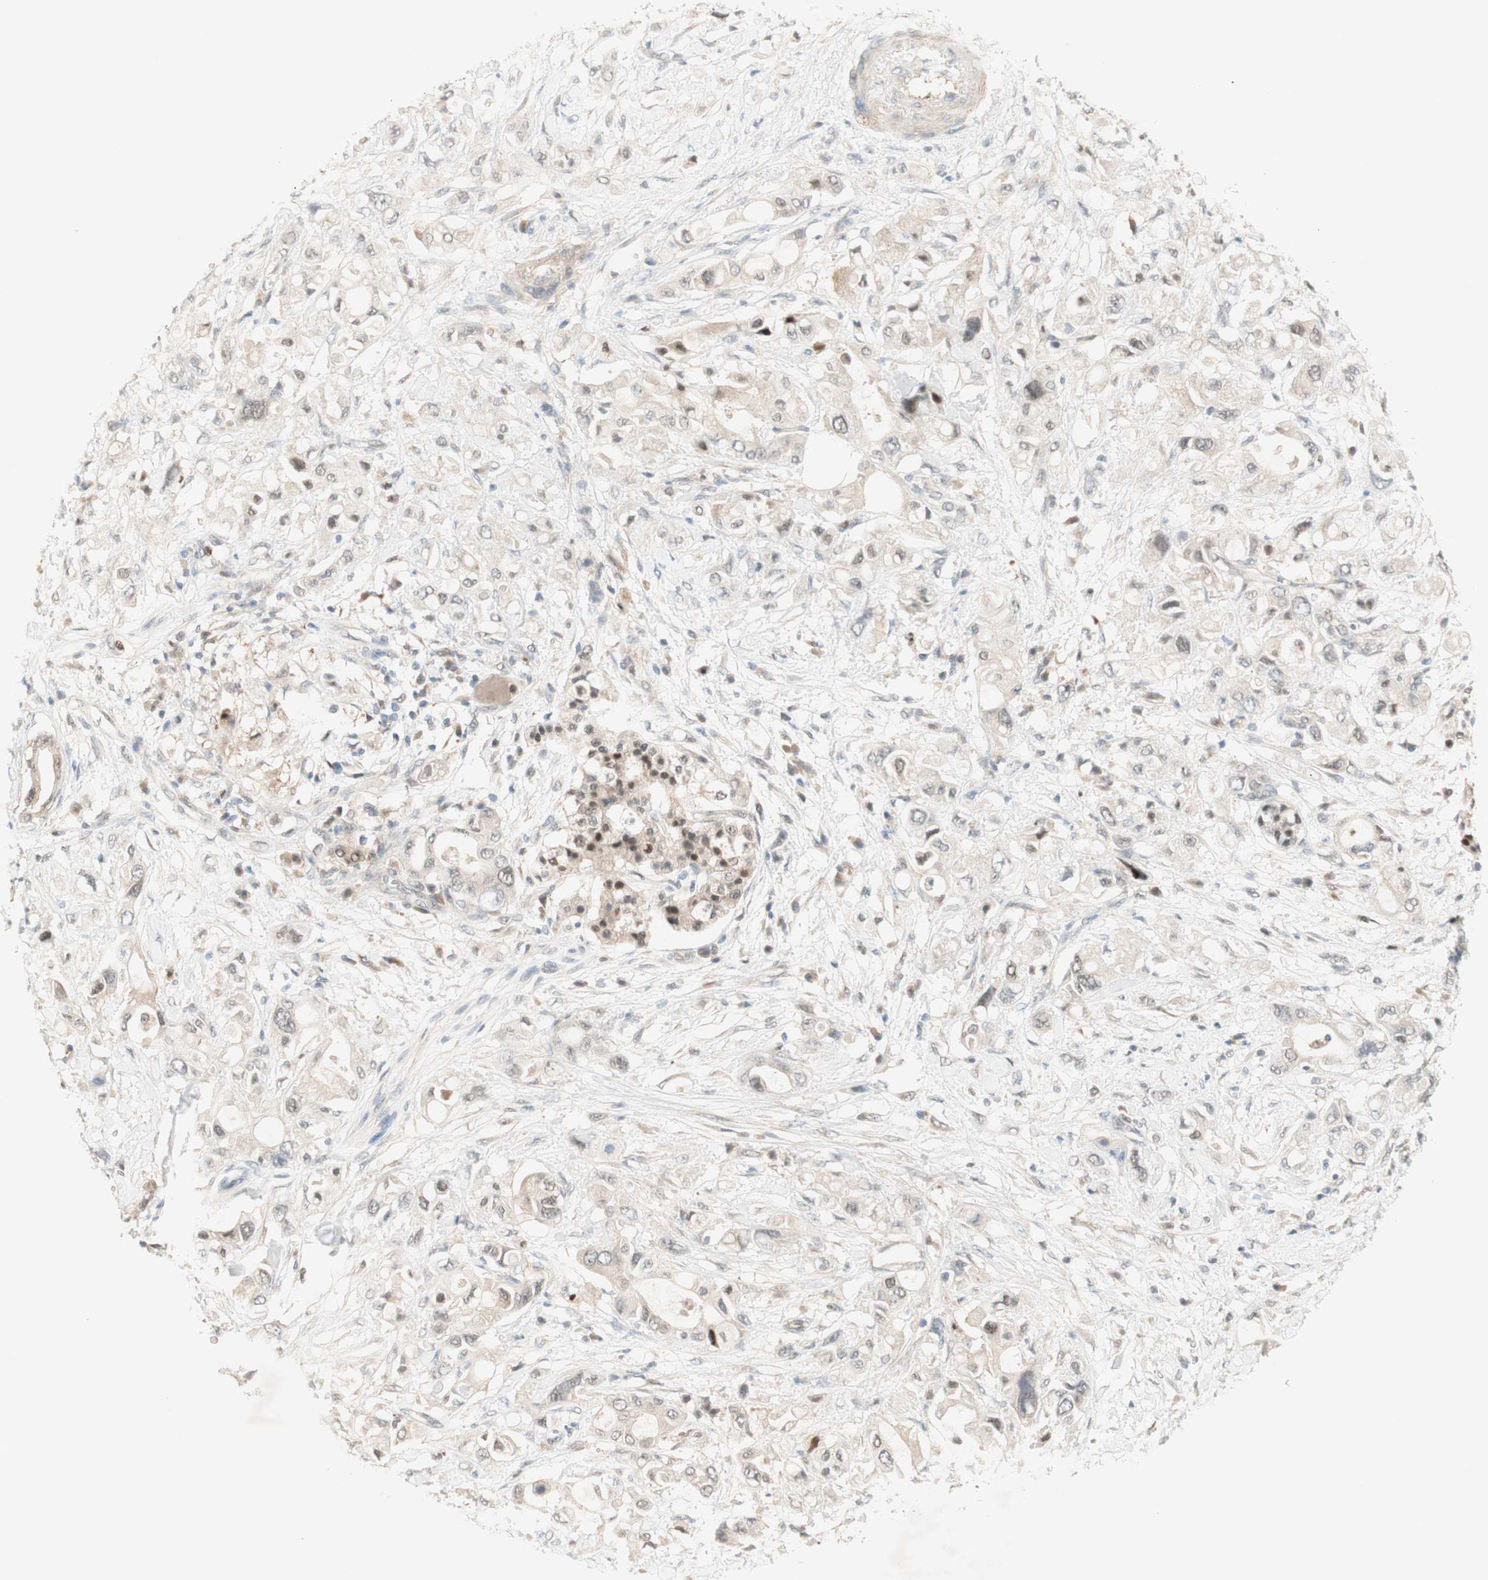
{"staining": {"intensity": "weak", "quantity": "25%-75%", "location": "nuclear"}, "tissue": "pancreatic cancer", "cell_type": "Tumor cells", "image_type": "cancer", "snomed": [{"axis": "morphology", "description": "Adenocarcinoma, NOS"}, {"axis": "topography", "description": "Pancreas"}], "caption": "The histopathology image reveals a brown stain indicating the presence of a protein in the nuclear of tumor cells in adenocarcinoma (pancreatic).", "gene": "RFNG", "patient": {"sex": "female", "age": 56}}